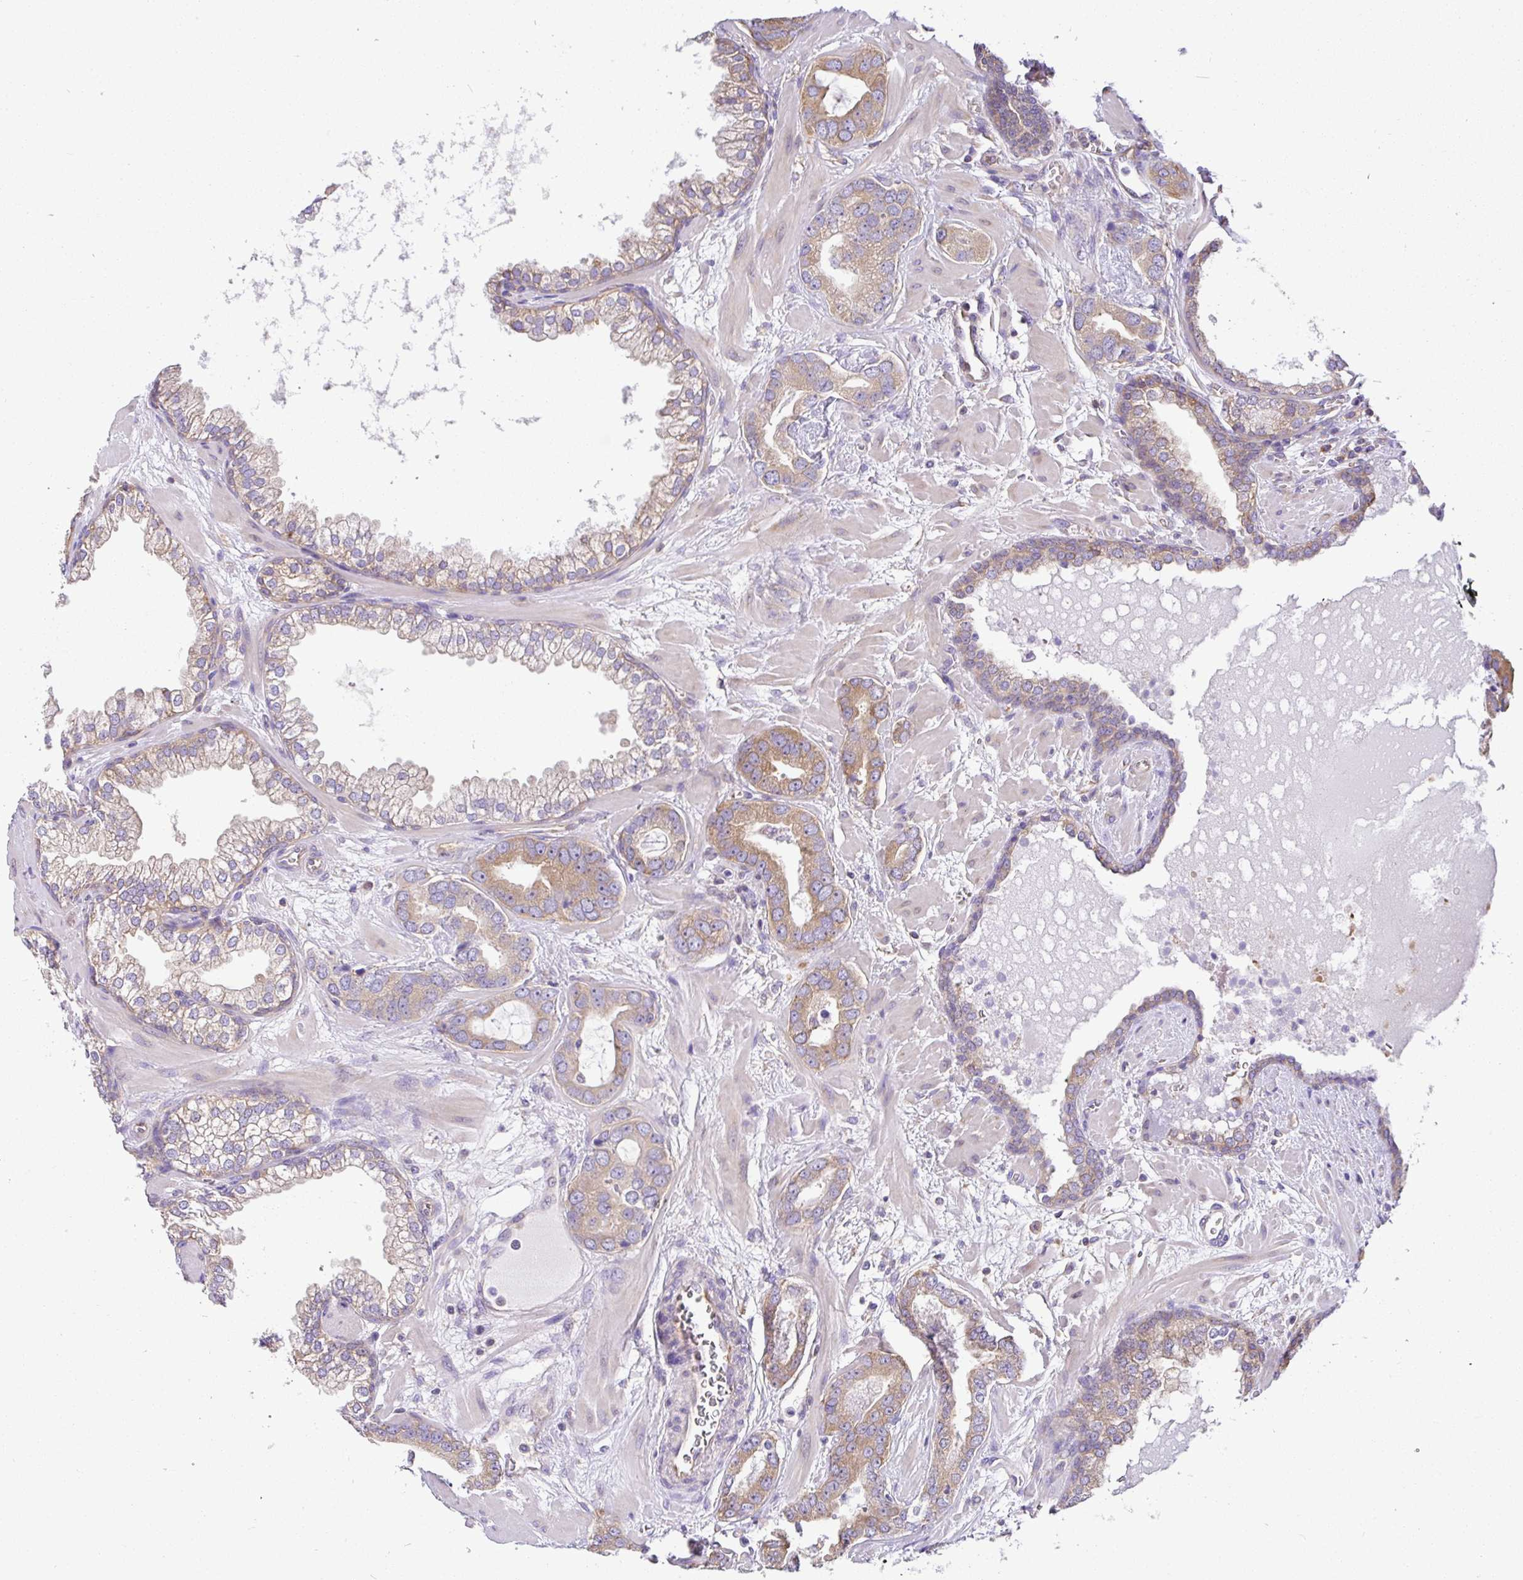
{"staining": {"intensity": "moderate", "quantity": ">75%", "location": "cytoplasmic/membranous"}, "tissue": "prostate cancer", "cell_type": "Tumor cells", "image_type": "cancer", "snomed": [{"axis": "morphology", "description": "Adenocarcinoma, Low grade"}, {"axis": "topography", "description": "Prostate"}], "caption": "Protein positivity by immunohistochemistry (IHC) shows moderate cytoplasmic/membranous positivity in approximately >75% of tumor cells in prostate cancer.", "gene": "GFPT2", "patient": {"sex": "male", "age": 62}}